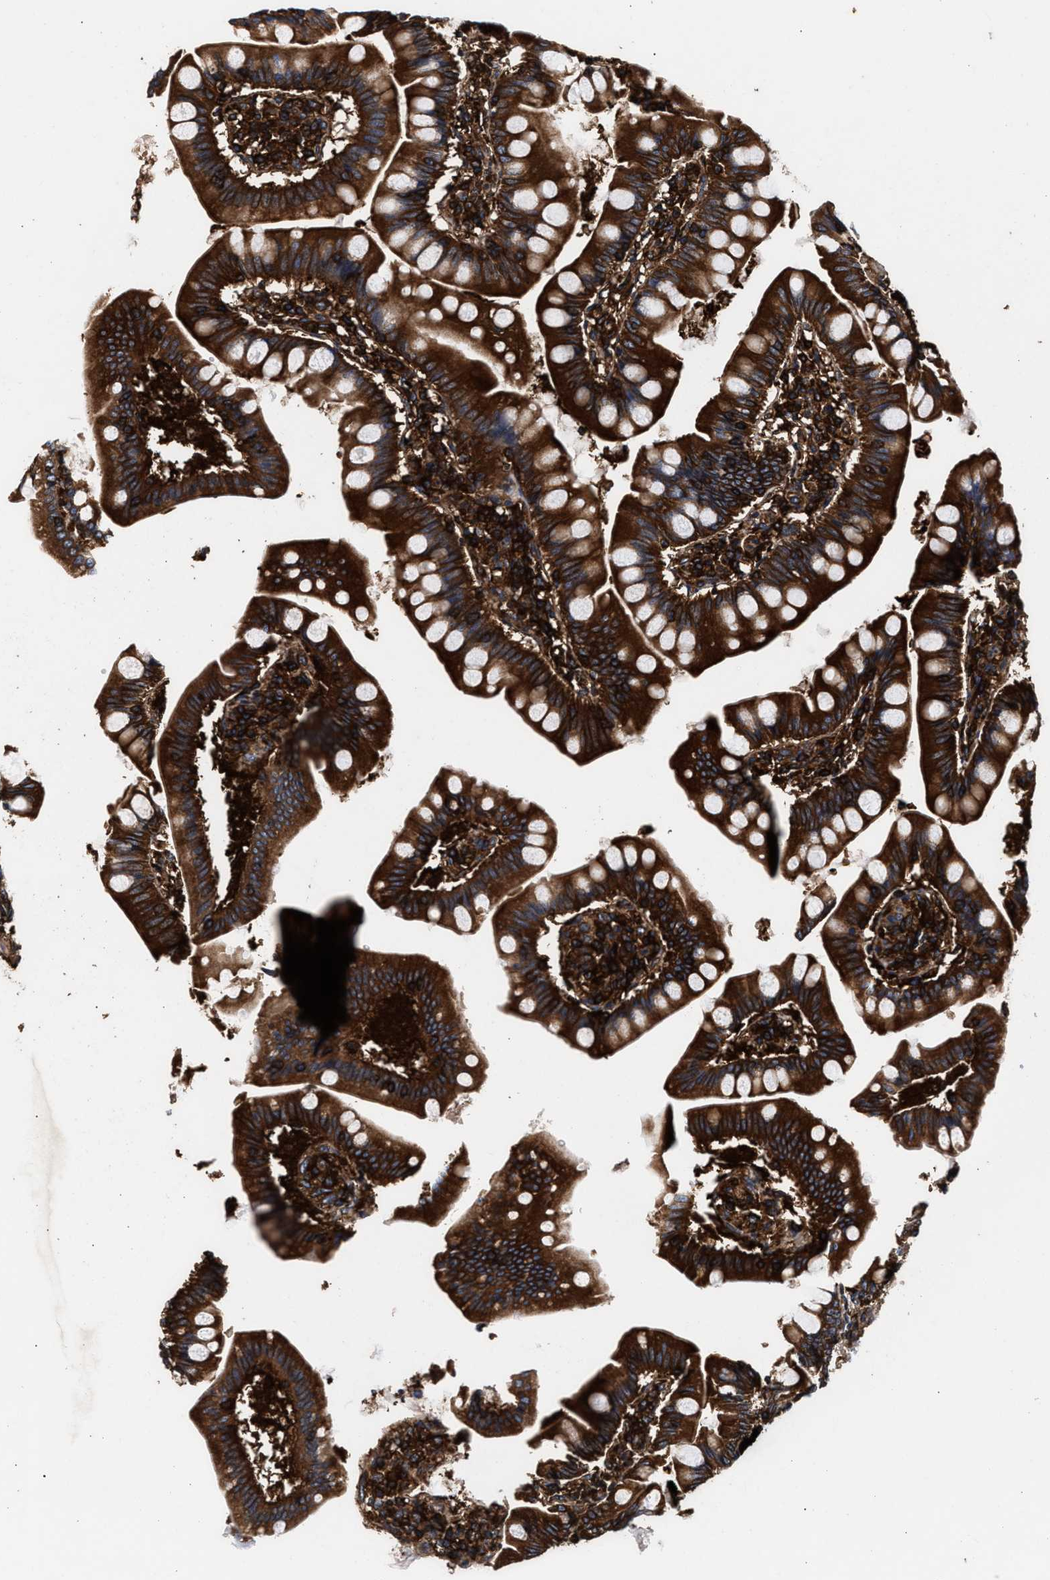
{"staining": {"intensity": "strong", "quantity": ">75%", "location": "cytoplasmic/membranous"}, "tissue": "small intestine", "cell_type": "Glandular cells", "image_type": "normal", "snomed": [{"axis": "morphology", "description": "Normal tissue, NOS"}, {"axis": "topography", "description": "Small intestine"}], "caption": "The micrograph reveals a brown stain indicating the presence of a protein in the cytoplasmic/membranous of glandular cells in small intestine.", "gene": "ENSG00000286112", "patient": {"sex": "male", "age": 7}}